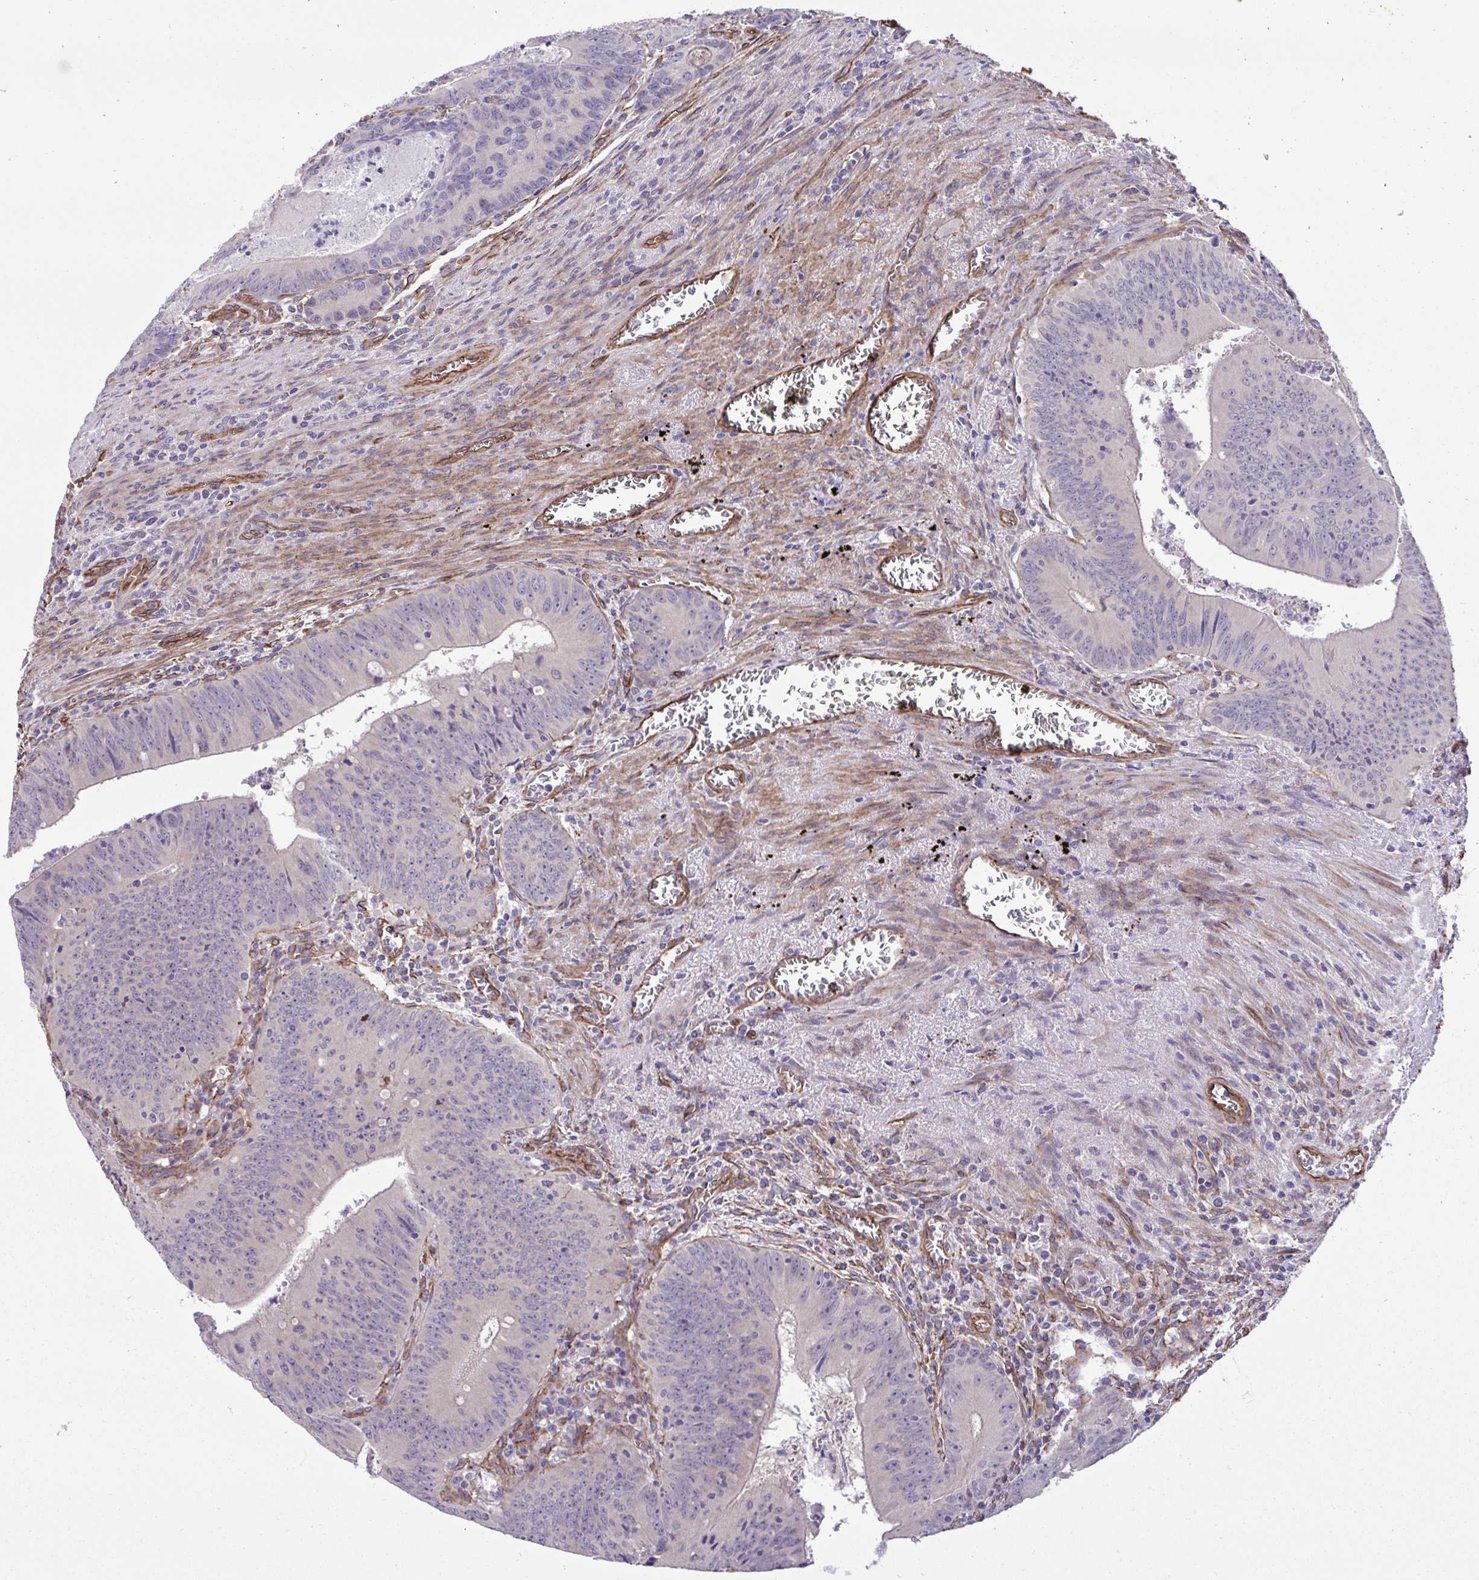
{"staining": {"intensity": "negative", "quantity": "none", "location": "none"}, "tissue": "colorectal cancer", "cell_type": "Tumor cells", "image_type": "cancer", "snomed": [{"axis": "morphology", "description": "Adenocarcinoma, NOS"}, {"axis": "topography", "description": "Rectum"}], "caption": "Tumor cells are negative for protein expression in human colorectal cancer.", "gene": "TRIM52", "patient": {"sex": "female", "age": 72}}